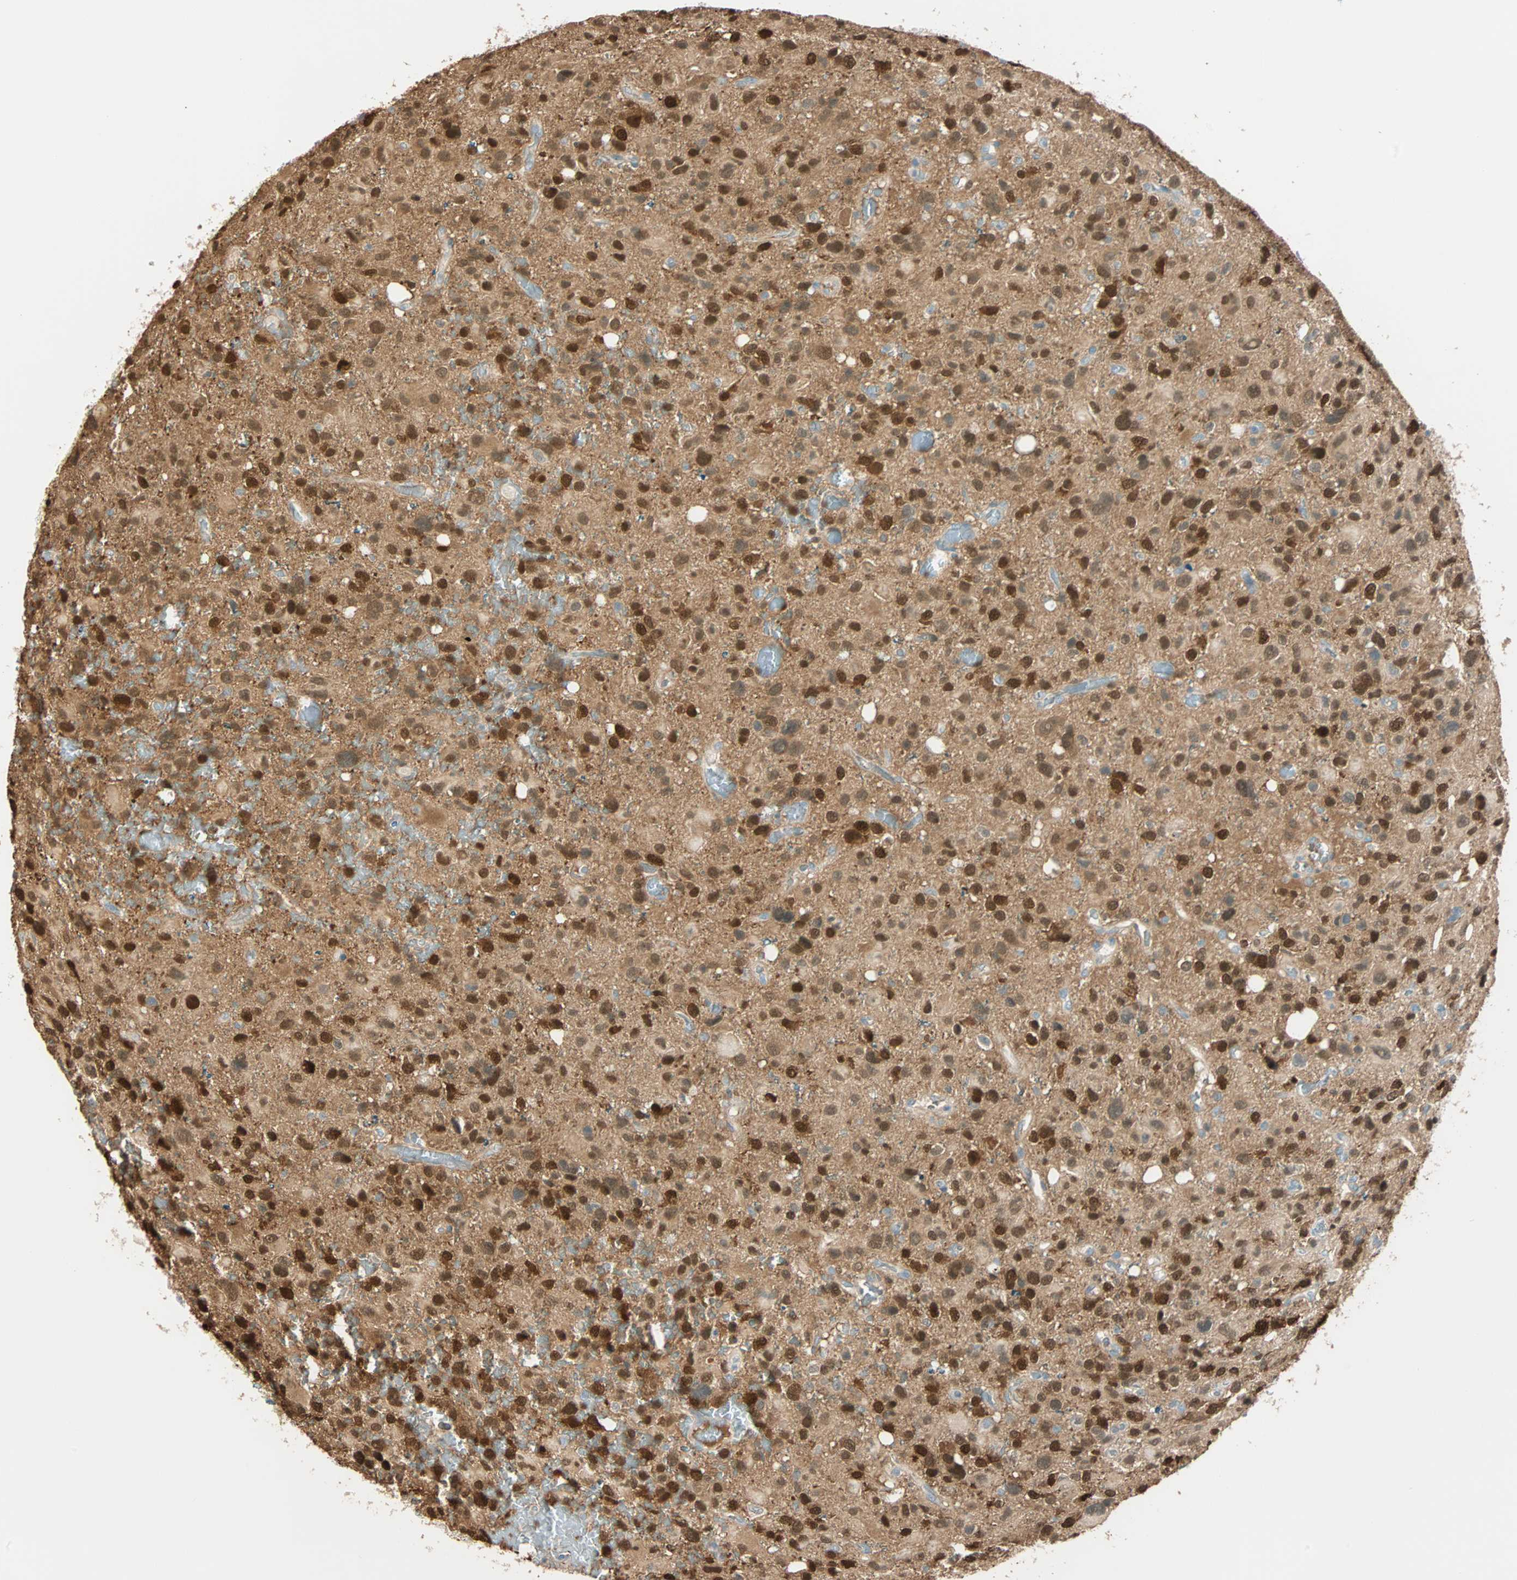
{"staining": {"intensity": "strong", "quantity": ">75%", "location": "cytoplasmic/membranous,nuclear"}, "tissue": "glioma", "cell_type": "Tumor cells", "image_type": "cancer", "snomed": [{"axis": "morphology", "description": "Glioma, malignant, High grade"}, {"axis": "topography", "description": "Brain"}], "caption": "High-power microscopy captured an IHC histopathology image of glioma, revealing strong cytoplasmic/membranous and nuclear staining in approximately >75% of tumor cells. (DAB (3,3'-diaminobenzidine) IHC with brightfield microscopy, high magnification).", "gene": "S100A1", "patient": {"sex": "male", "age": 48}}